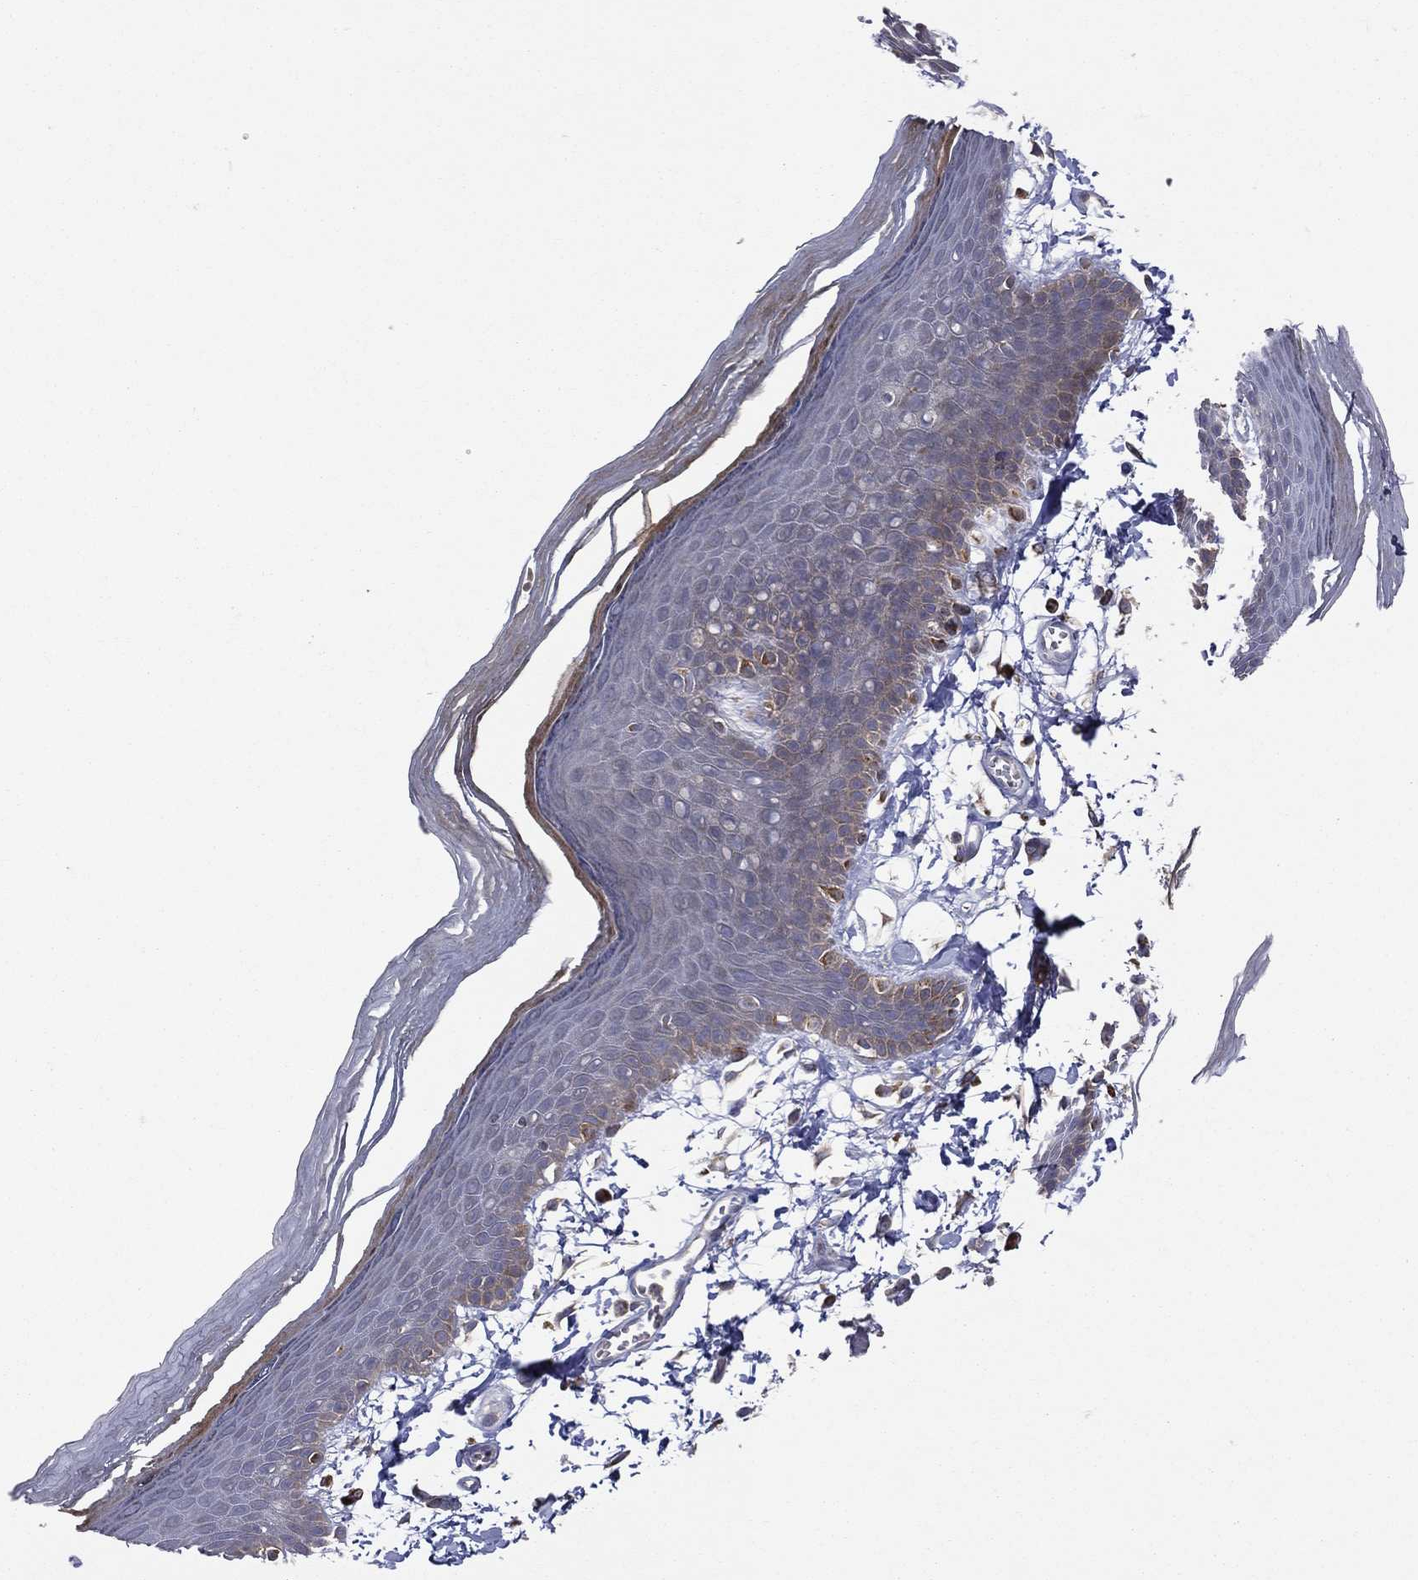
{"staining": {"intensity": "moderate", "quantity": "<25%", "location": "cytoplasmic/membranous"}, "tissue": "skin", "cell_type": "Epidermal cells", "image_type": "normal", "snomed": [{"axis": "morphology", "description": "Normal tissue, NOS"}, {"axis": "topography", "description": "Anal"}], "caption": "The micrograph reveals immunohistochemical staining of unremarkable skin. There is moderate cytoplasmic/membranous expression is seen in about <25% of epidermal cells.", "gene": "STARD3", "patient": {"sex": "male", "age": 53}}